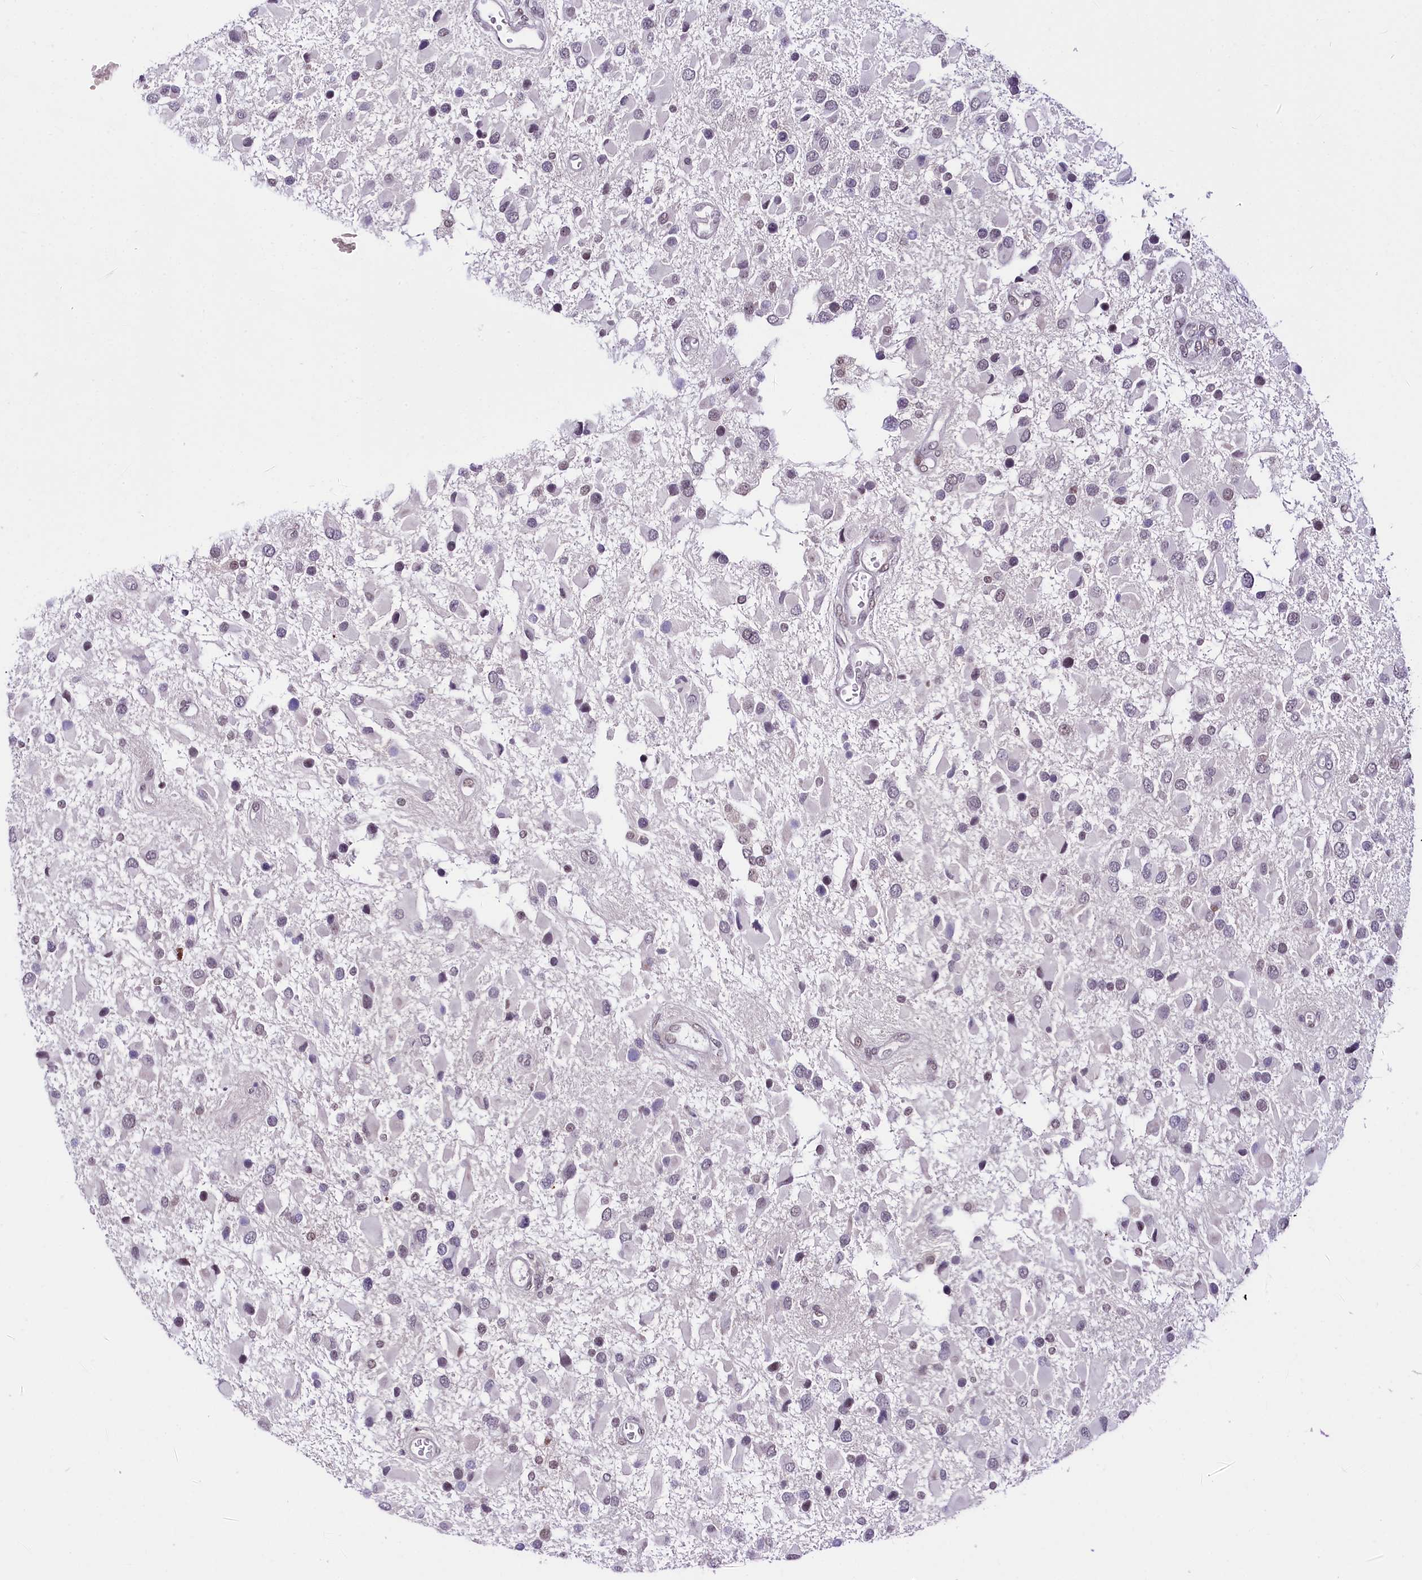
{"staining": {"intensity": "negative", "quantity": "none", "location": "none"}, "tissue": "glioma", "cell_type": "Tumor cells", "image_type": "cancer", "snomed": [{"axis": "morphology", "description": "Glioma, malignant, High grade"}, {"axis": "topography", "description": "Brain"}], "caption": "A photomicrograph of glioma stained for a protein demonstrates no brown staining in tumor cells.", "gene": "SCAF11", "patient": {"sex": "male", "age": 53}}